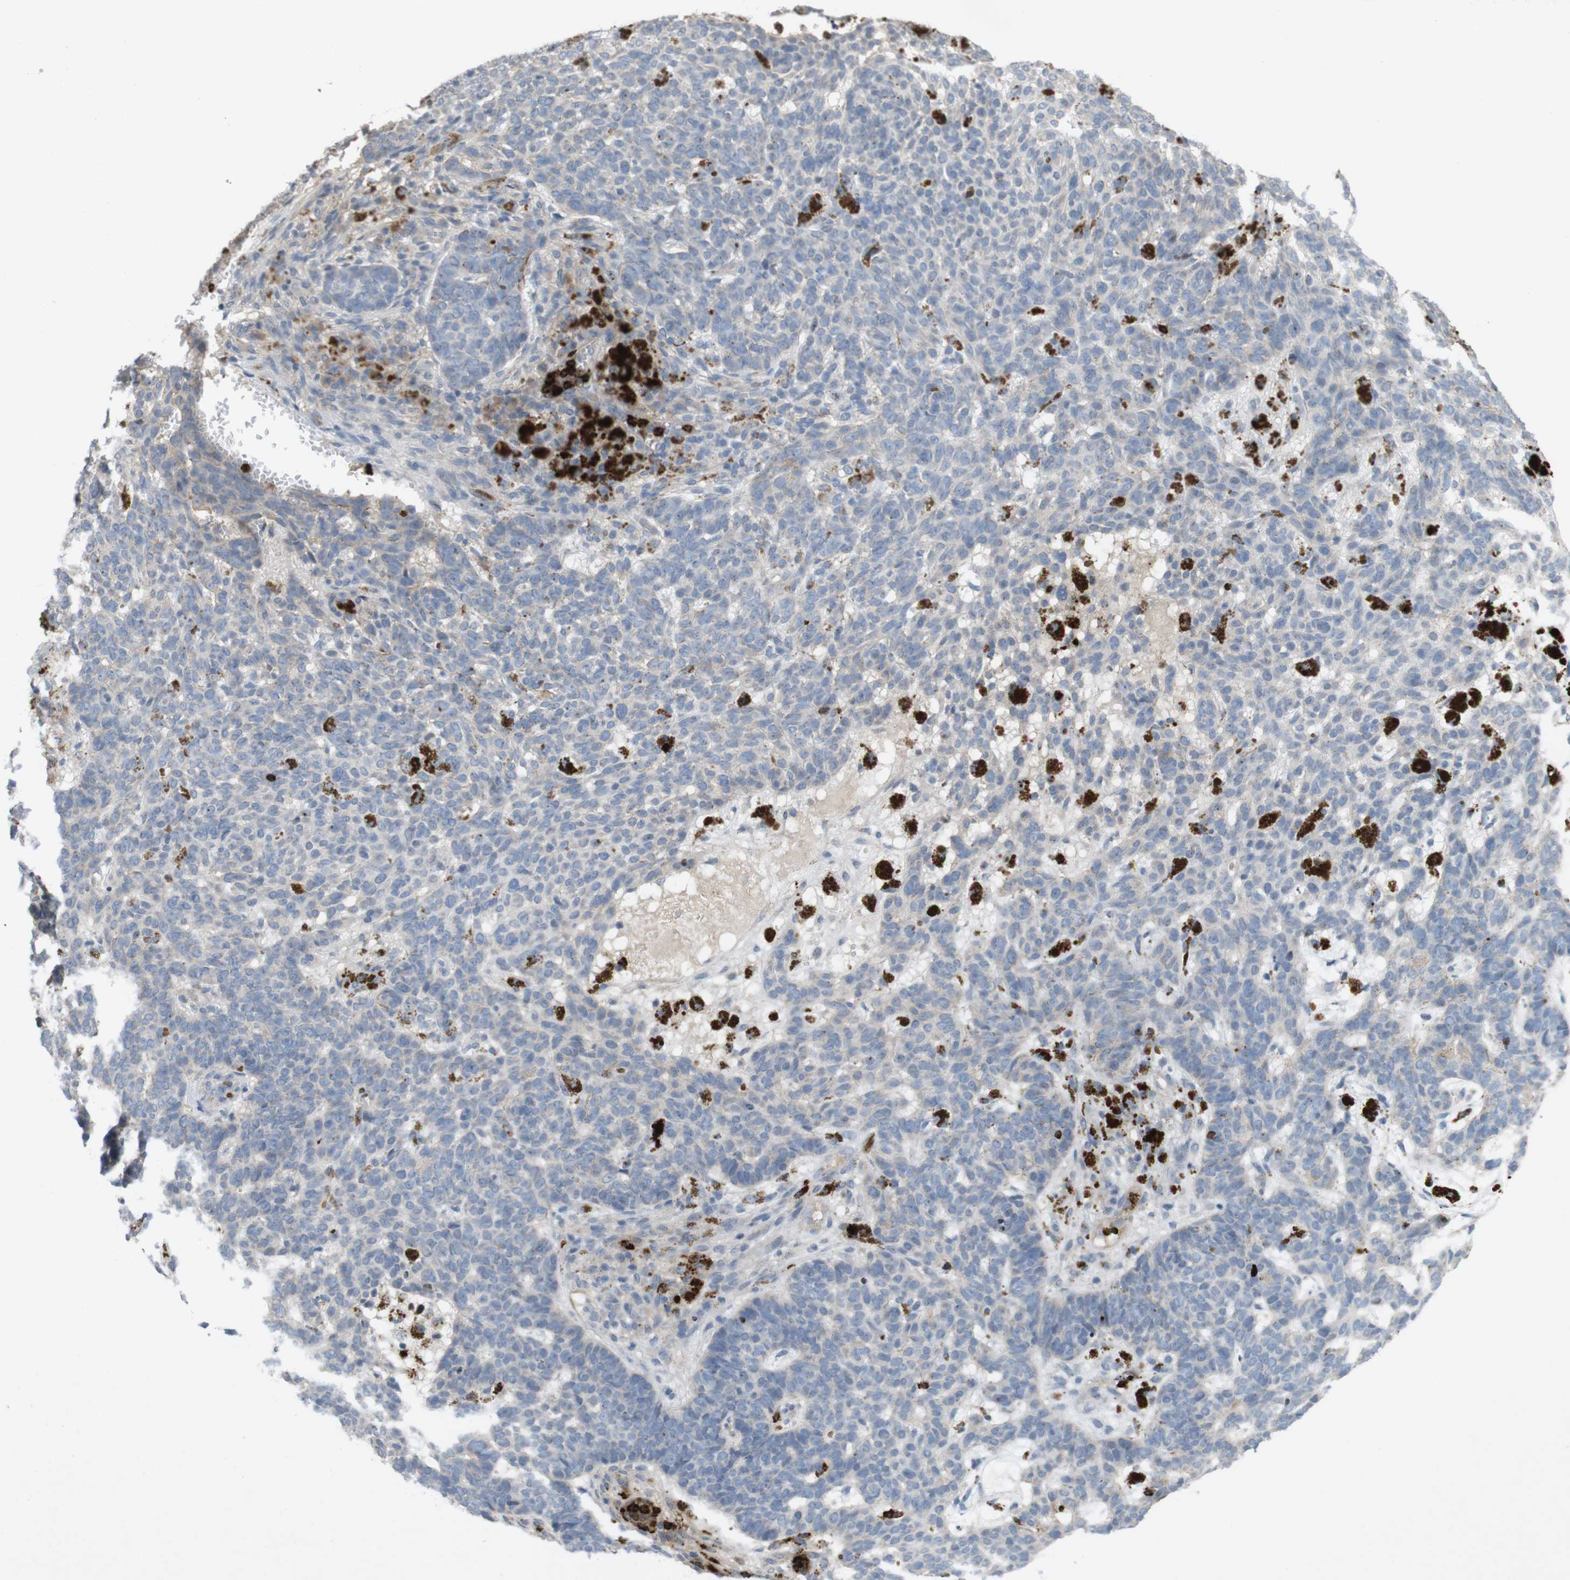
{"staining": {"intensity": "negative", "quantity": "none", "location": "none"}, "tissue": "skin cancer", "cell_type": "Tumor cells", "image_type": "cancer", "snomed": [{"axis": "morphology", "description": "Basal cell carcinoma"}, {"axis": "topography", "description": "Skin"}], "caption": "Protein analysis of skin cancer (basal cell carcinoma) displays no significant positivity in tumor cells.", "gene": "TSPAN14", "patient": {"sex": "male", "age": 85}}